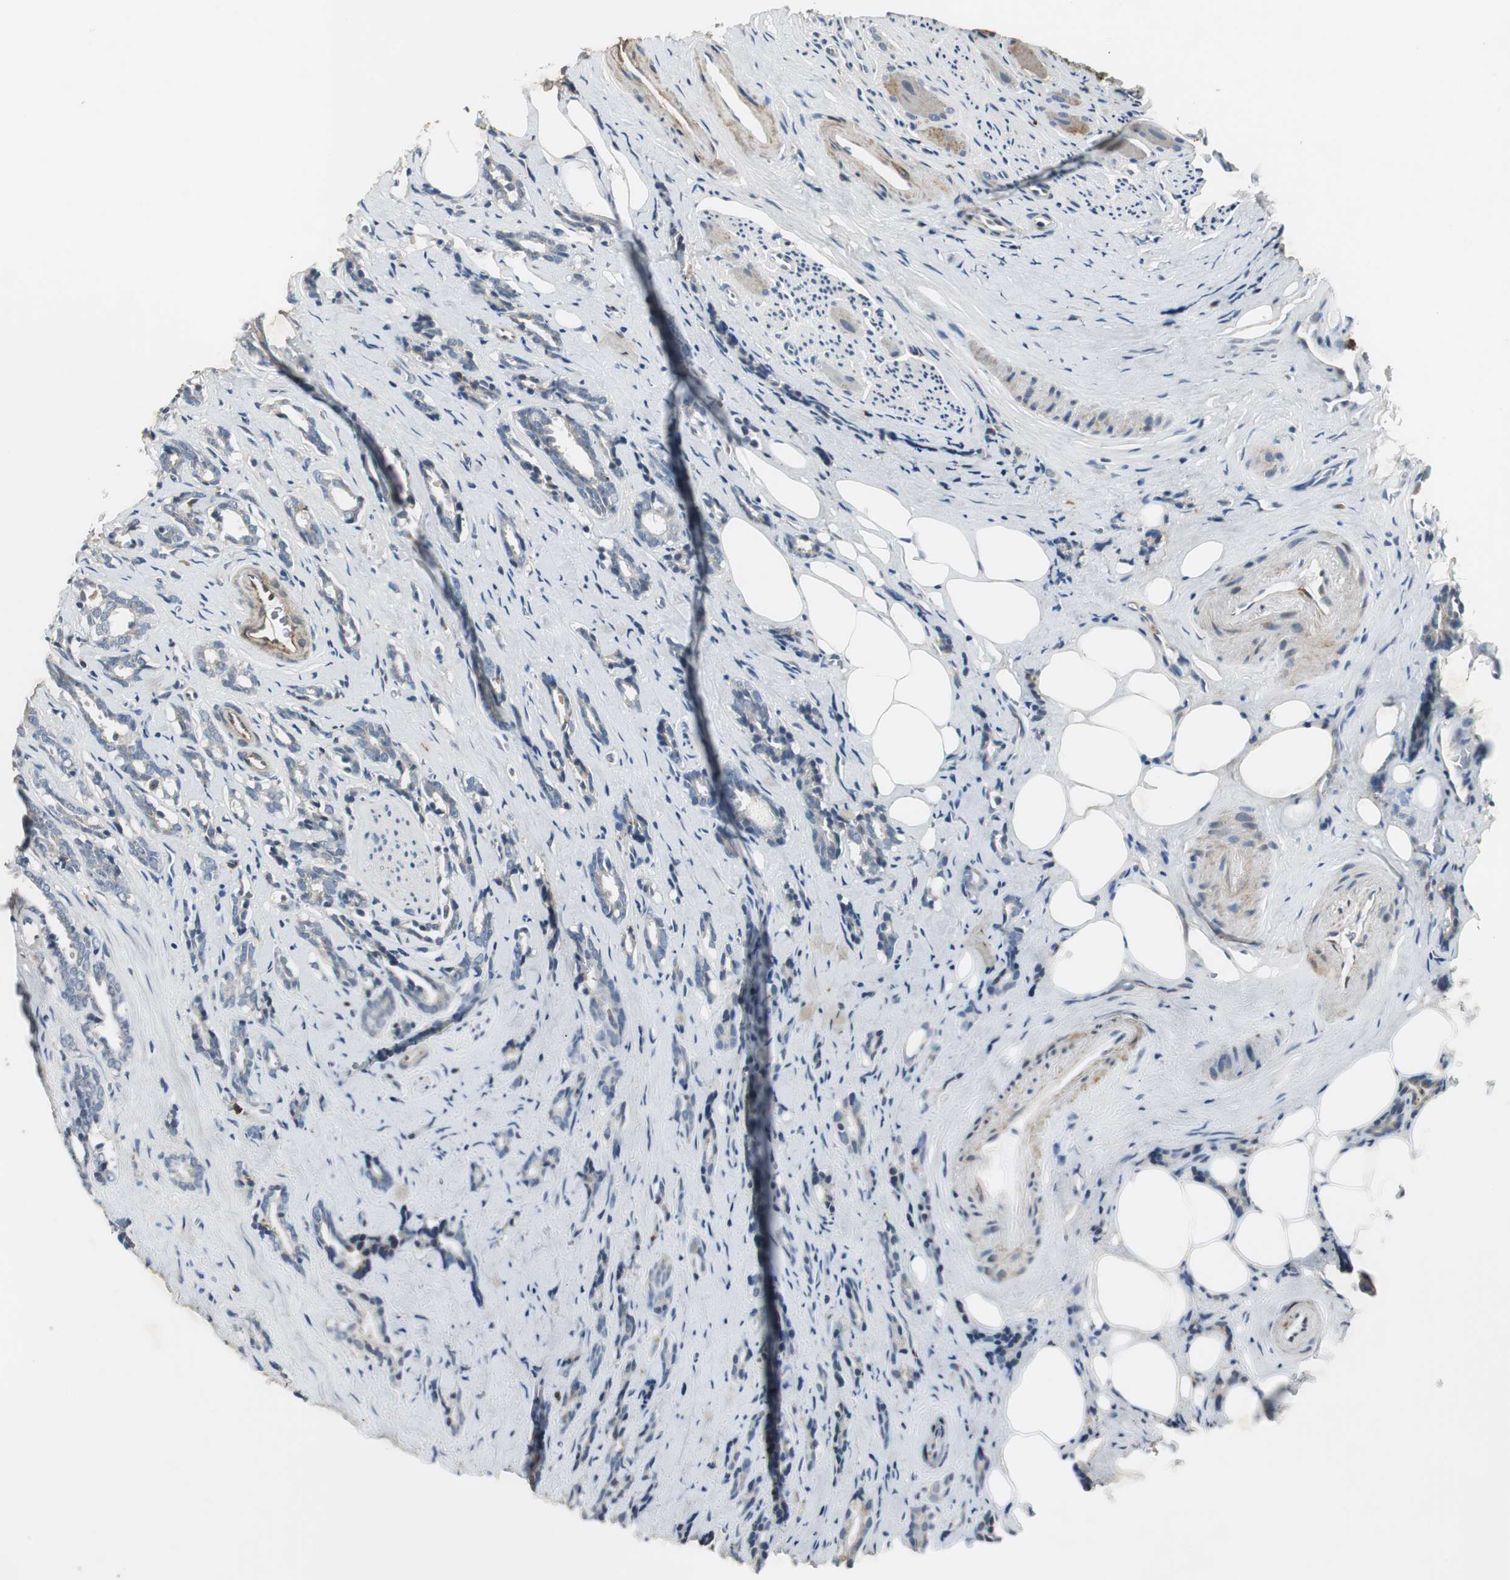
{"staining": {"intensity": "weak", "quantity": "25%-75%", "location": "cytoplasmic/membranous"}, "tissue": "prostate cancer", "cell_type": "Tumor cells", "image_type": "cancer", "snomed": [{"axis": "morphology", "description": "Adenocarcinoma, High grade"}, {"axis": "topography", "description": "Prostate"}], "caption": "Immunohistochemistry (IHC) of human prostate cancer reveals low levels of weak cytoplasmic/membranous positivity in about 25%-75% of tumor cells.", "gene": "JTB", "patient": {"sex": "male", "age": 67}}